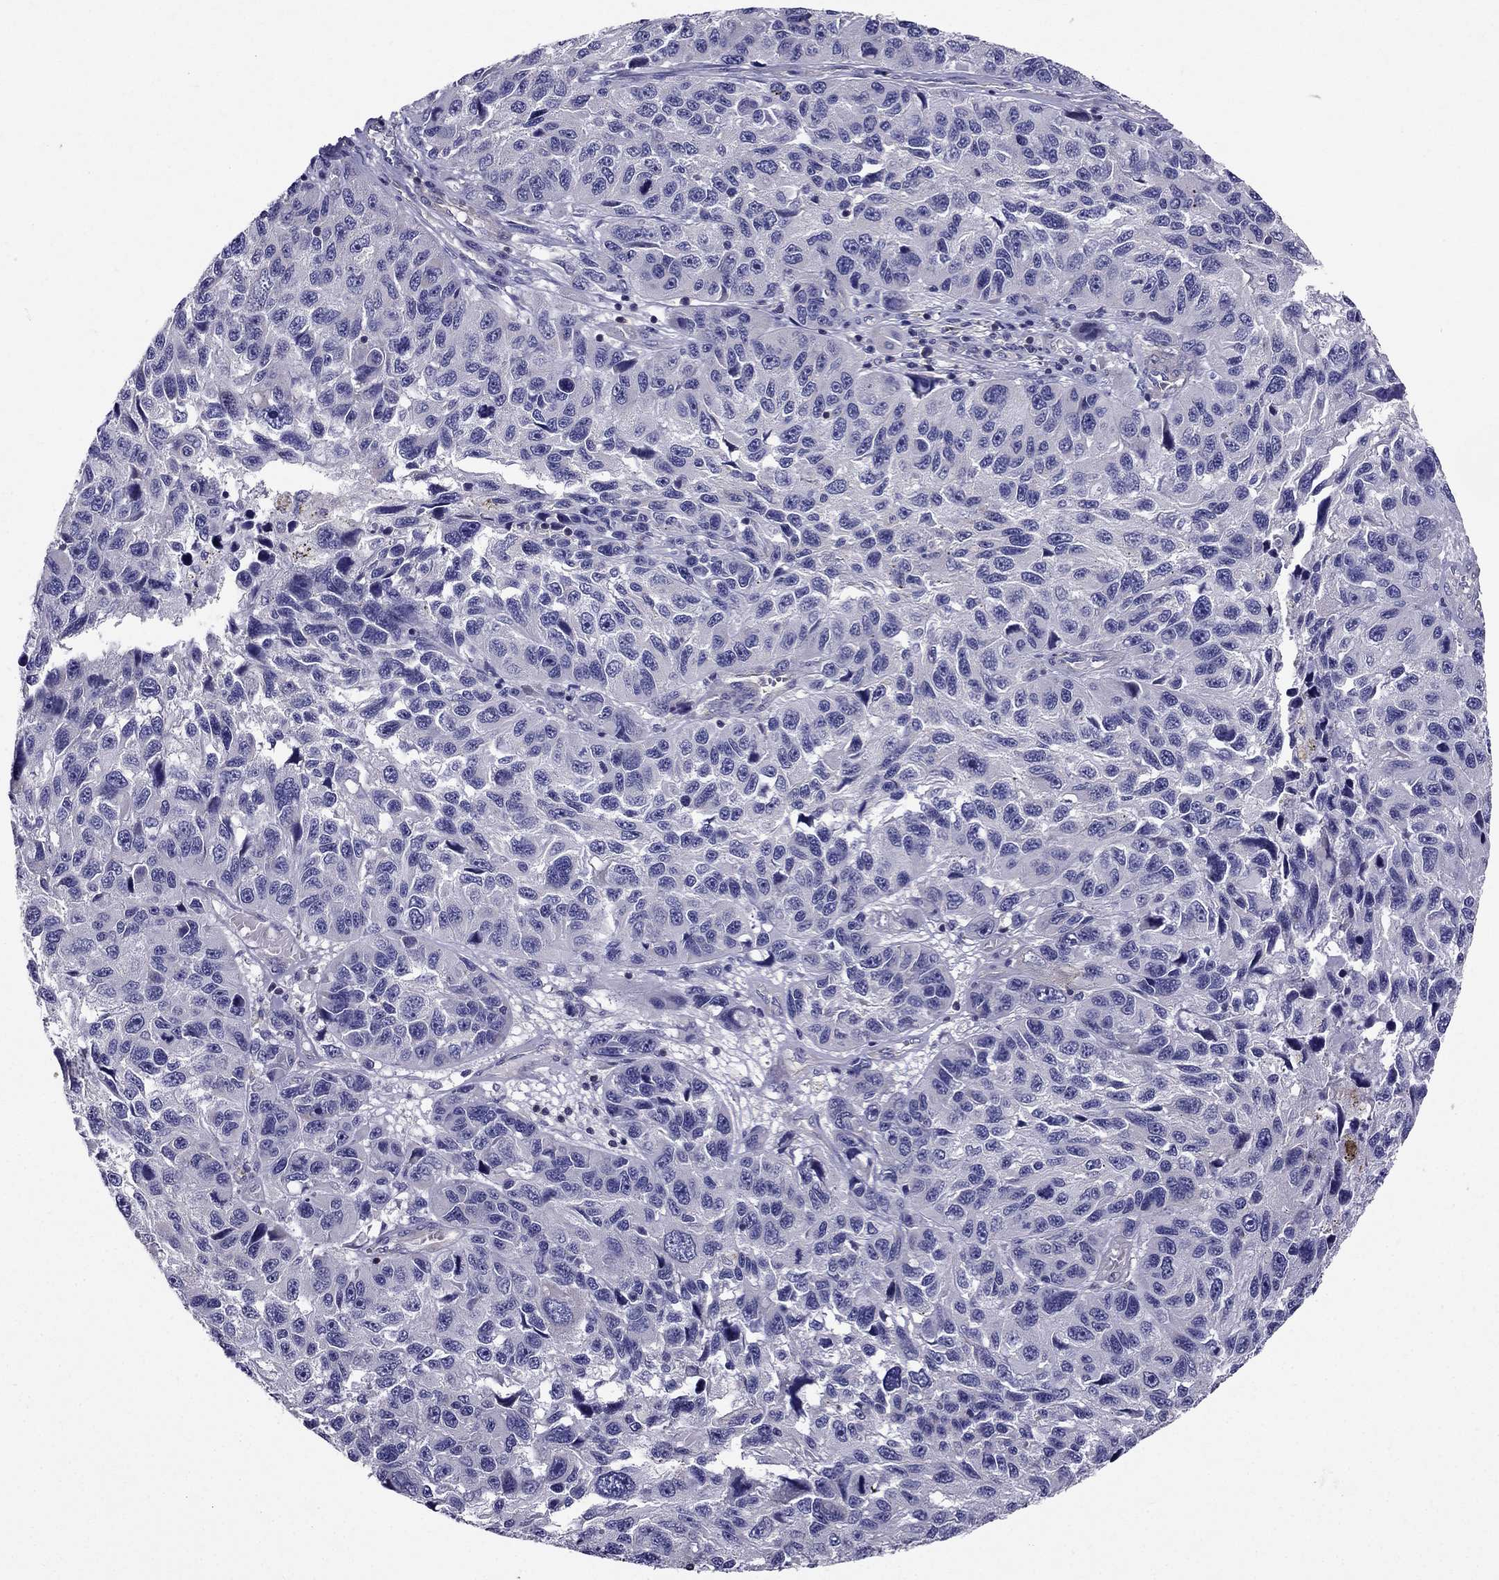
{"staining": {"intensity": "negative", "quantity": "none", "location": "none"}, "tissue": "melanoma", "cell_type": "Tumor cells", "image_type": "cancer", "snomed": [{"axis": "morphology", "description": "Malignant melanoma, NOS"}, {"axis": "topography", "description": "Skin"}], "caption": "This is an immunohistochemistry micrograph of malignant melanoma. There is no staining in tumor cells.", "gene": "AAK1", "patient": {"sex": "male", "age": 53}}